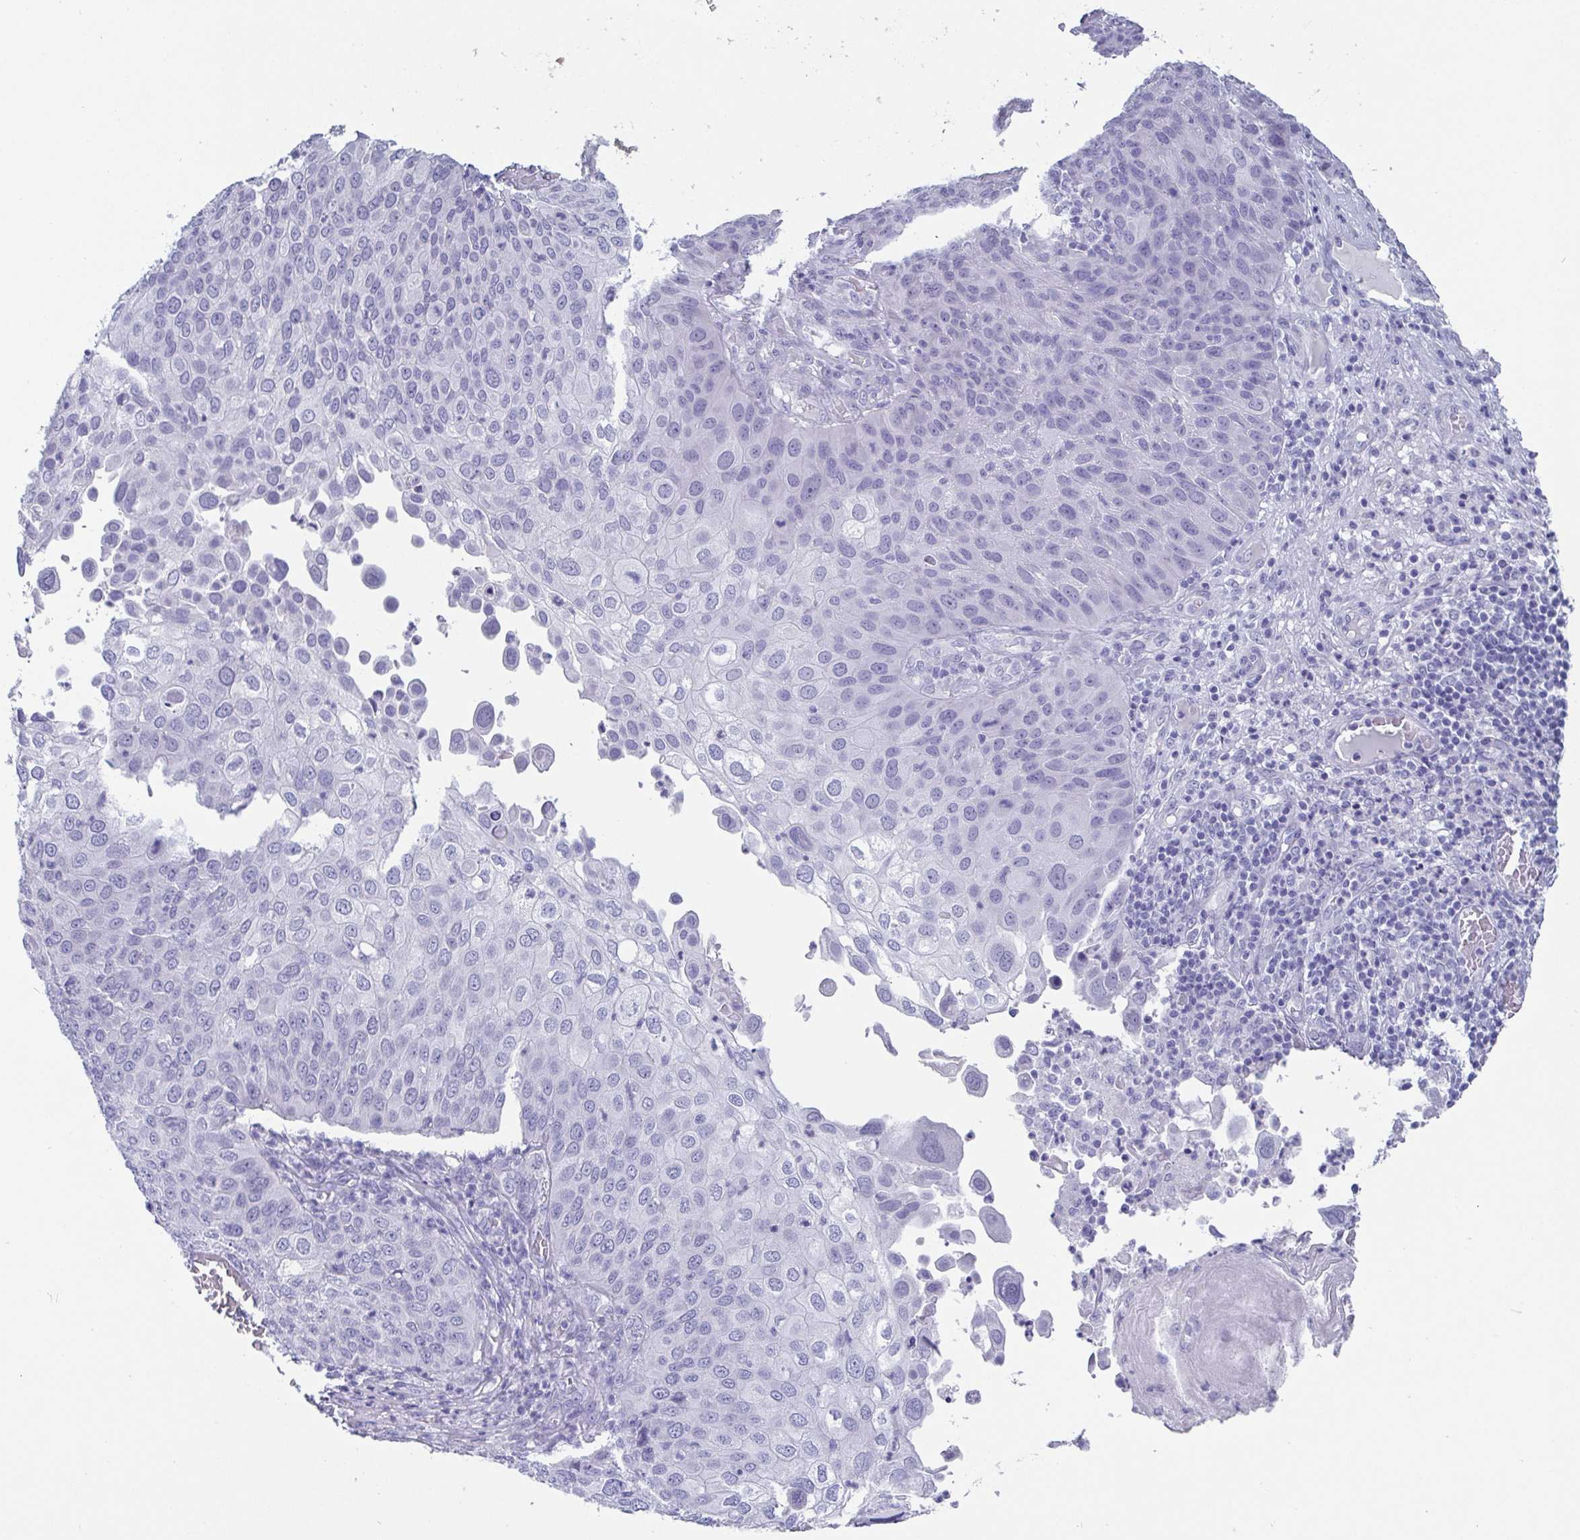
{"staining": {"intensity": "negative", "quantity": "none", "location": "none"}, "tissue": "skin cancer", "cell_type": "Tumor cells", "image_type": "cancer", "snomed": [{"axis": "morphology", "description": "Squamous cell carcinoma, NOS"}, {"axis": "topography", "description": "Skin"}], "caption": "Squamous cell carcinoma (skin) was stained to show a protein in brown. There is no significant expression in tumor cells.", "gene": "SCGN", "patient": {"sex": "male", "age": 87}}